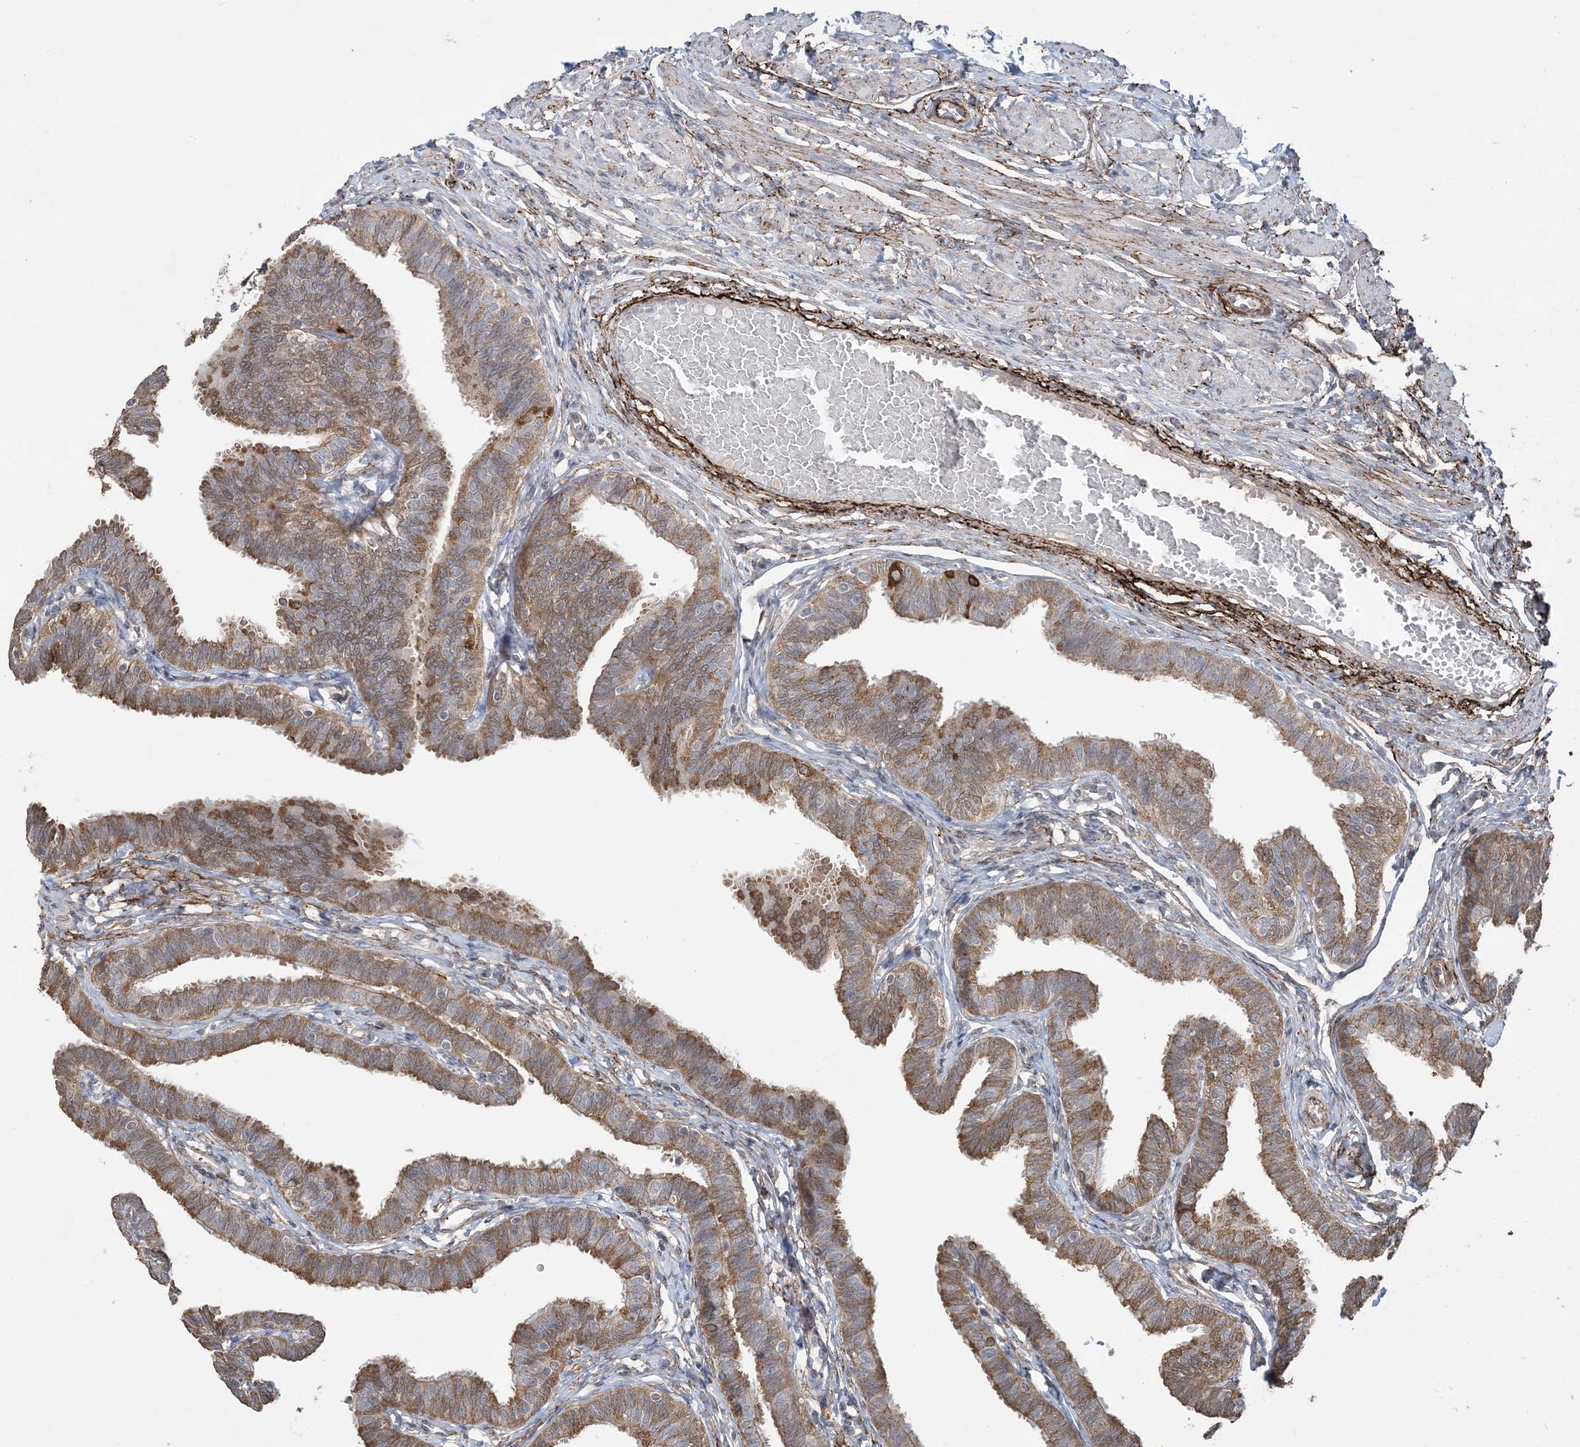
{"staining": {"intensity": "moderate", "quantity": ">75%", "location": "cytoplasmic/membranous"}, "tissue": "fallopian tube", "cell_type": "Glandular cells", "image_type": "normal", "snomed": [{"axis": "morphology", "description": "Normal tissue, NOS"}, {"axis": "topography", "description": "Fallopian tube"}, {"axis": "topography", "description": "Ovary"}], "caption": "A brown stain labels moderate cytoplasmic/membranous staining of a protein in glandular cells of benign fallopian tube.", "gene": "XRN1", "patient": {"sex": "female", "age": 23}}